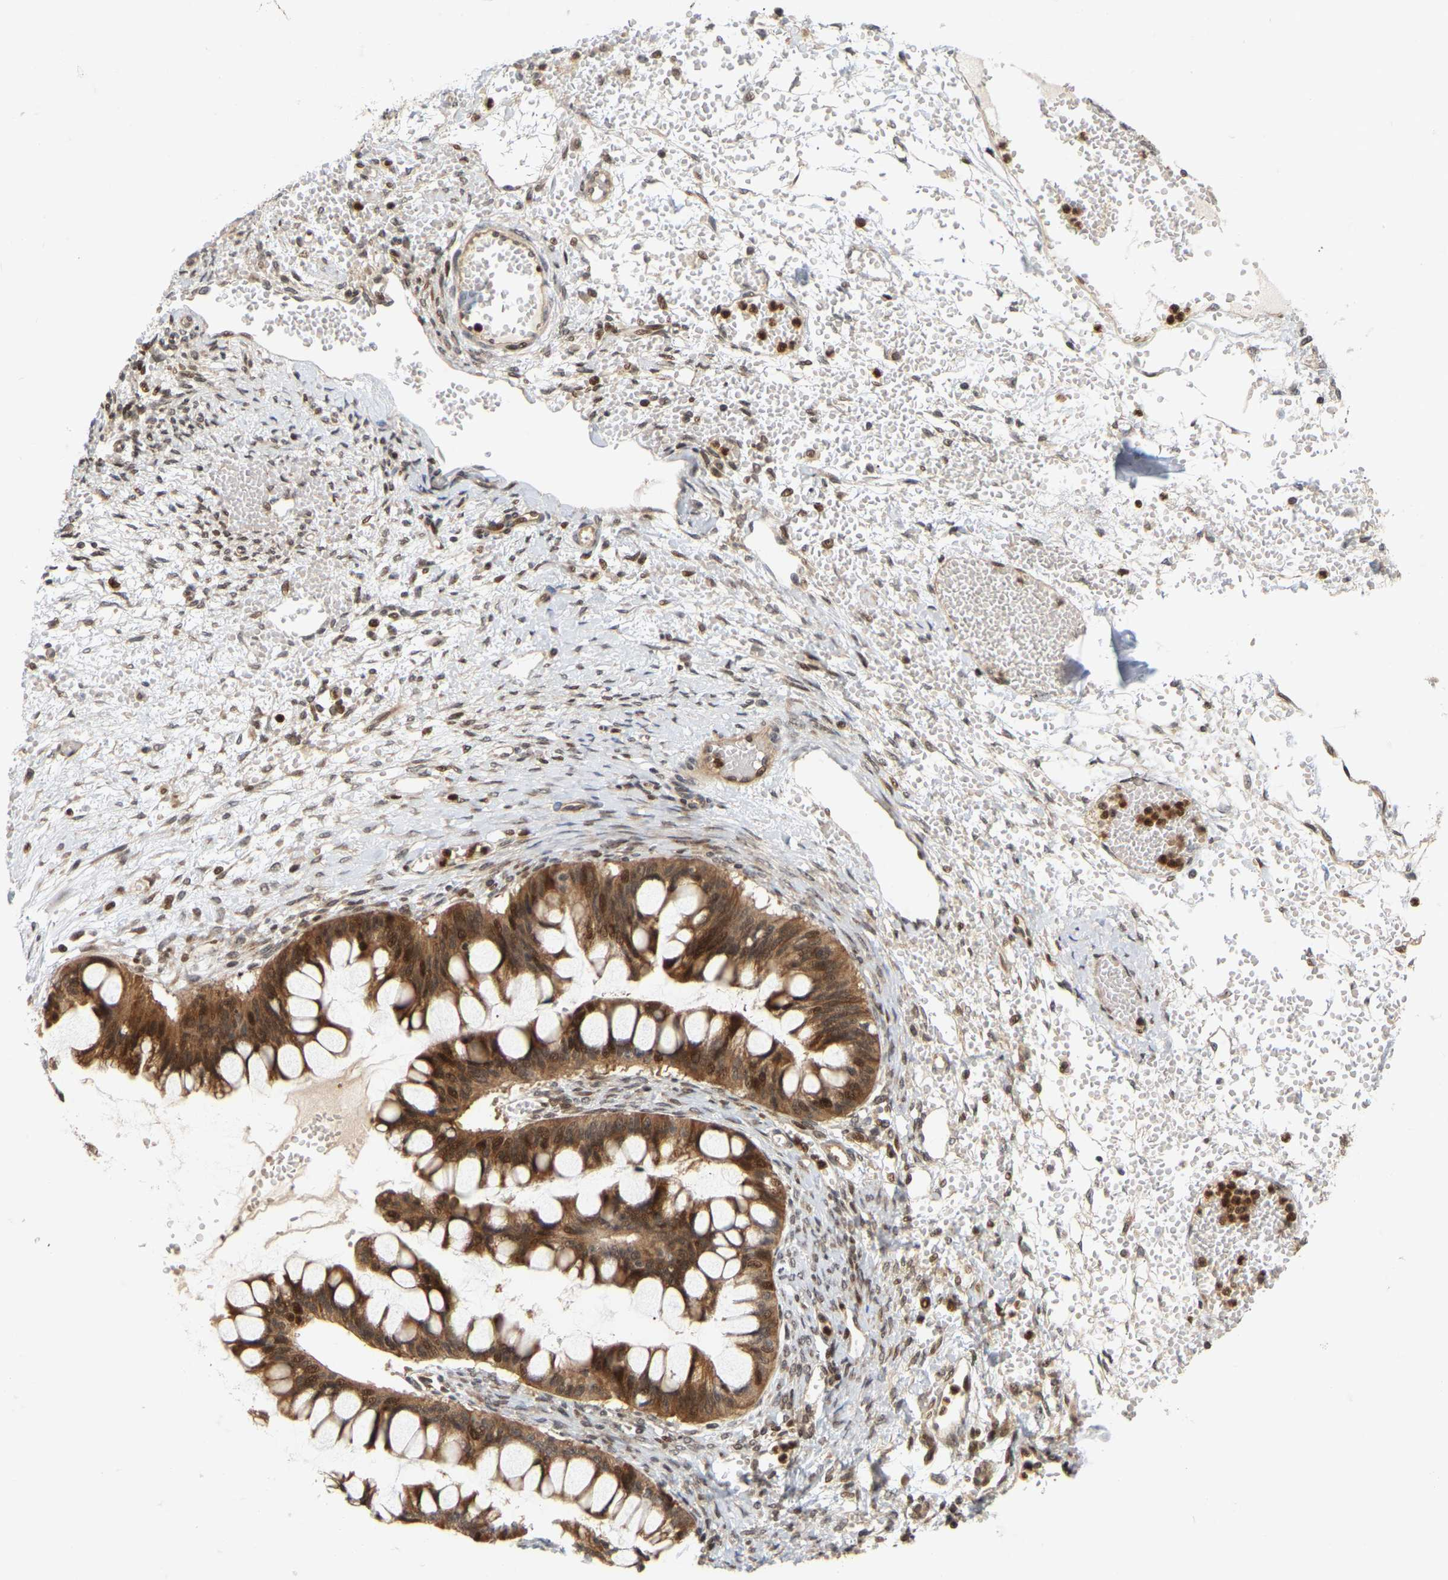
{"staining": {"intensity": "moderate", "quantity": ">75%", "location": "cytoplasmic/membranous,nuclear"}, "tissue": "ovarian cancer", "cell_type": "Tumor cells", "image_type": "cancer", "snomed": [{"axis": "morphology", "description": "Cystadenocarcinoma, mucinous, NOS"}, {"axis": "topography", "description": "Ovary"}], "caption": "Human ovarian cancer (mucinous cystadenocarcinoma) stained with a protein marker demonstrates moderate staining in tumor cells.", "gene": "NFE2L2", "patient": {"sex": "female", "age": 73}}